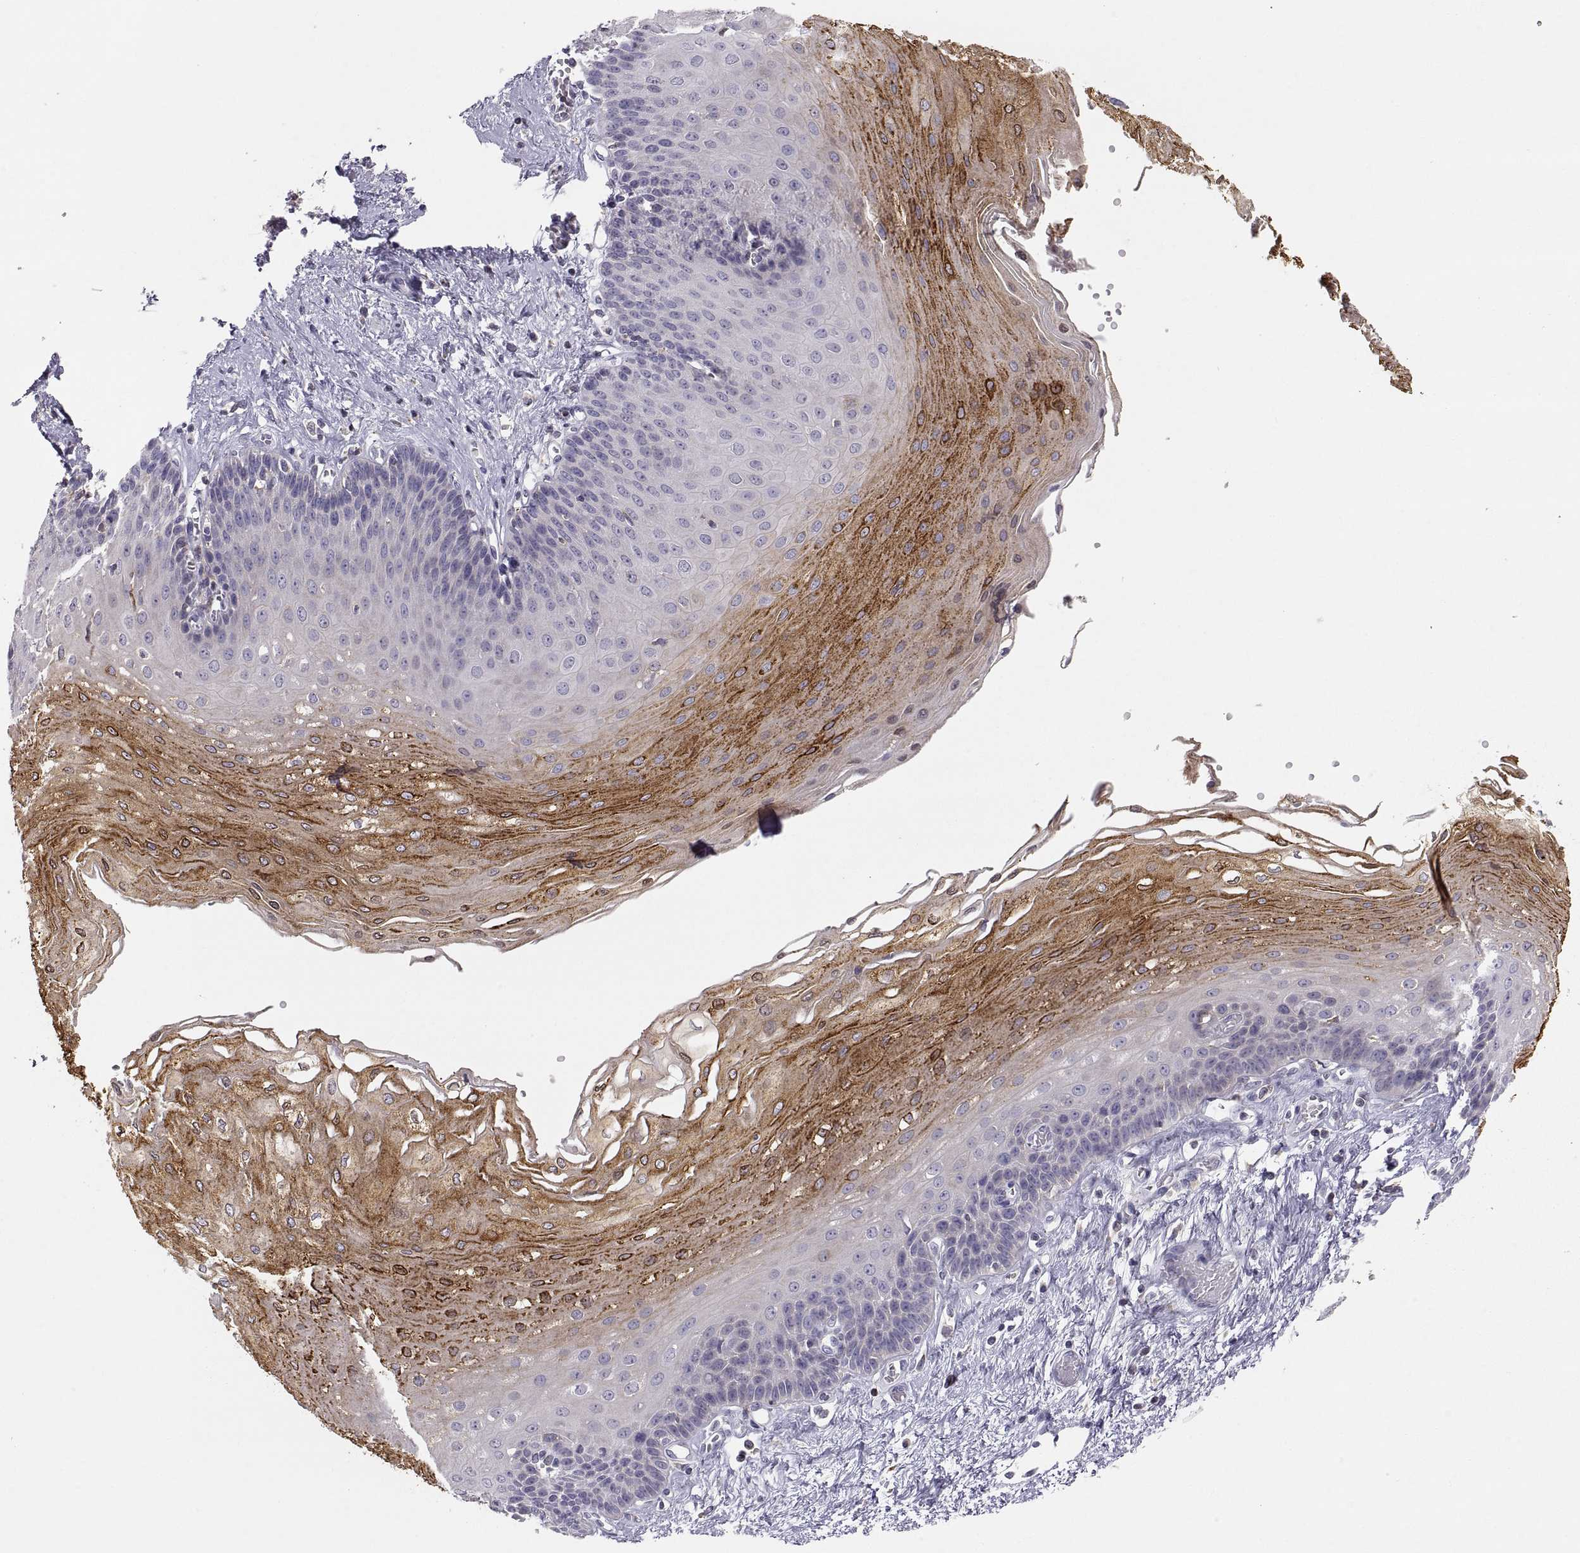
{"staining": {"intensity": "strong", "quantity": "25%-75%", "location": "cytoplasmic/membranous"}, "tissue": "esophagus", "cell_type": "Squamous epithelial cells", "image_type": "normal", "snomed": [{"axis": "morphology", "description": "Normal tissue, NOS"}, {"axis": "topography", "description": "Esophagus"}], "caption": "The photomicrograph shows a brown stain indicating the presence of a protein in the cytoplasmic/membranous of squamous epithelial cells in esophagus.", "gene": "ERO1A", "patient": {"sex": "female", "age": 62}}